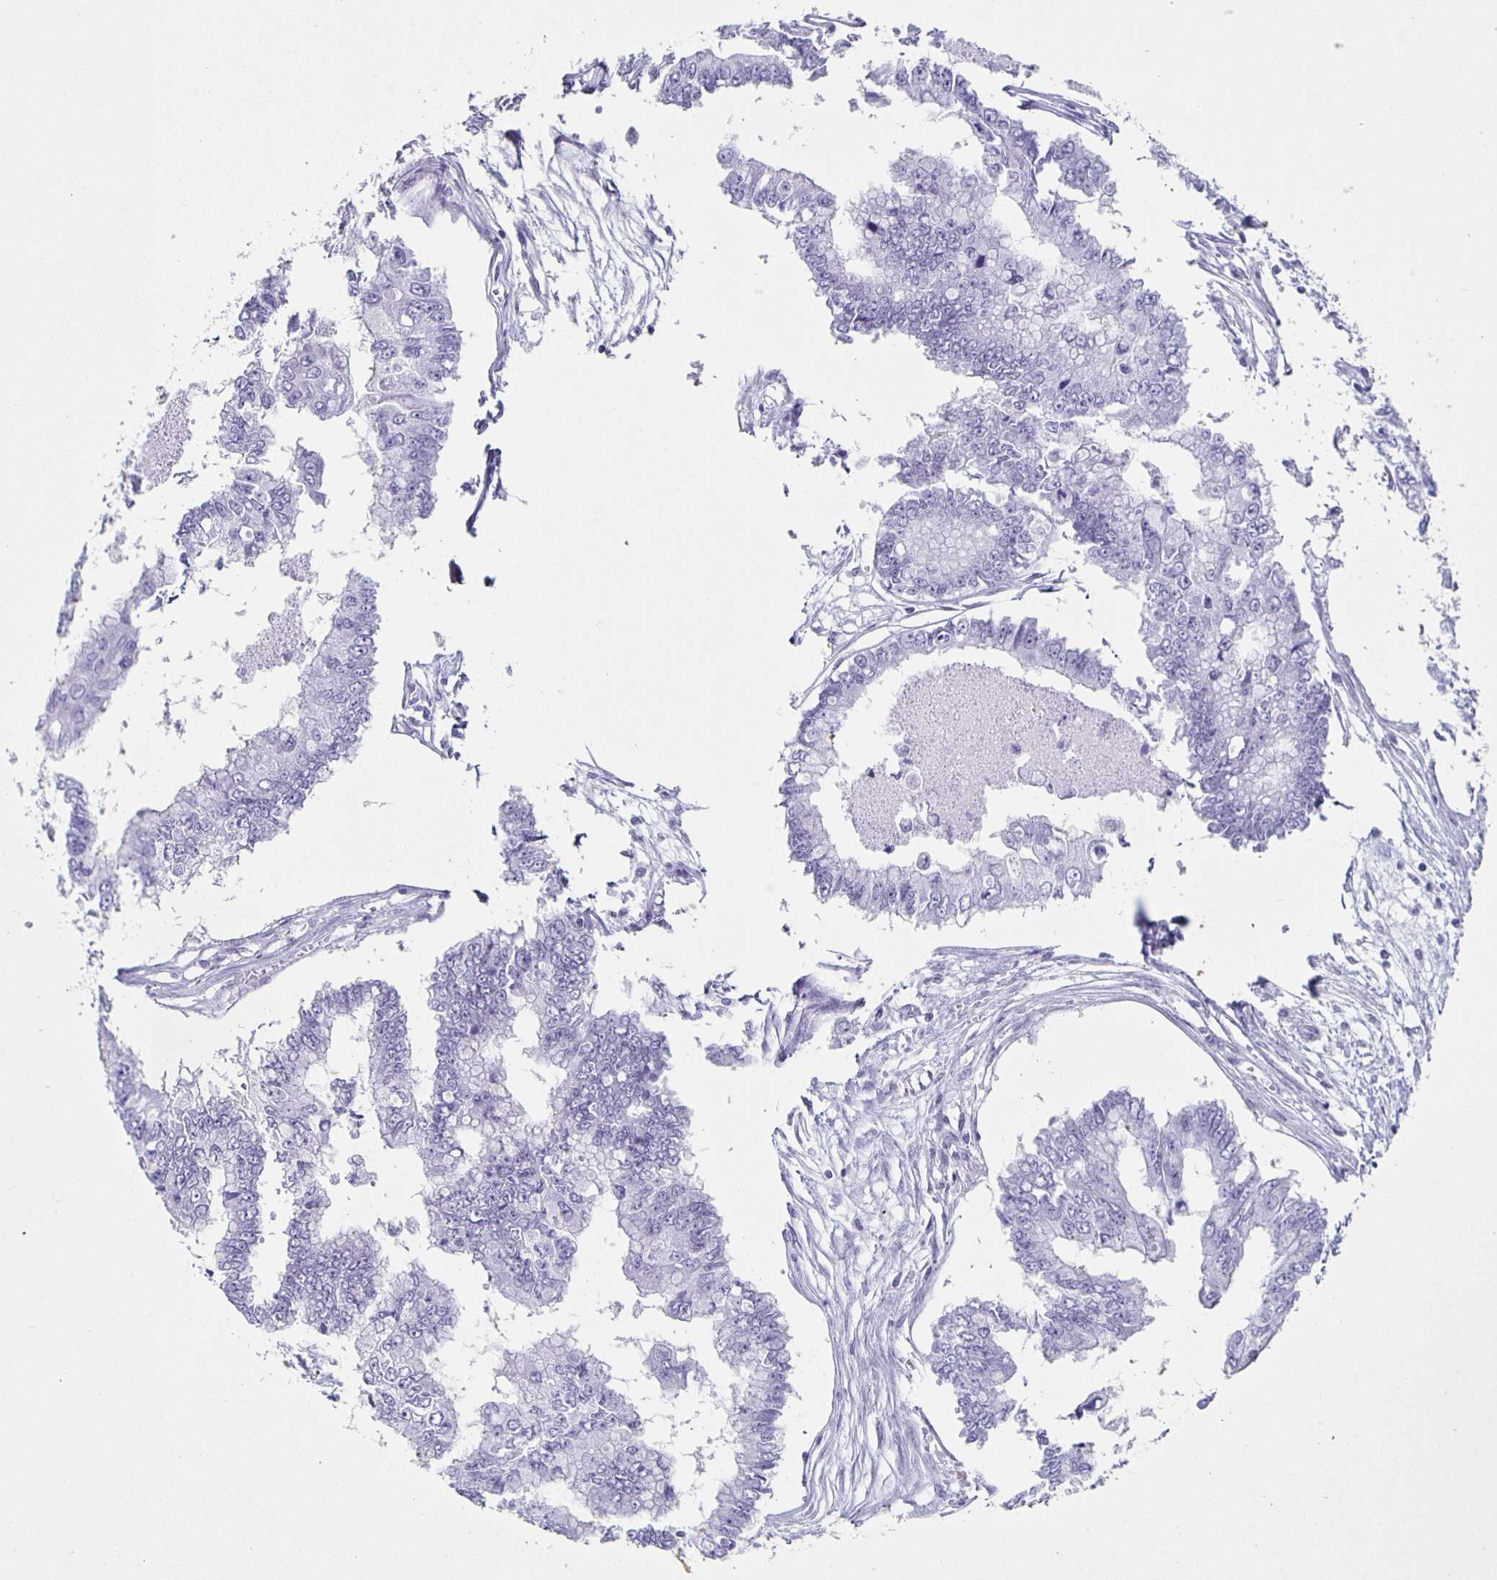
{"staining": {"intensity": "negative", "quantity": "none", "location": "none"}, "tissue": "ovarian cancer", "cell_type": "Tumor cells", "image_type": "cancer", "snomed": [{"axis": "morphology", "description": "Cystadenocarcinoma, mucinous, NOS"}, {"axis": "topography", "description": "Ovary"}], "caption": "Tumor cells are negative for protein expression in human ovarian mucinous cystadenocarcinoma.", "gene": "TPPP", "patient": {"sex": "female", "age": 72}}